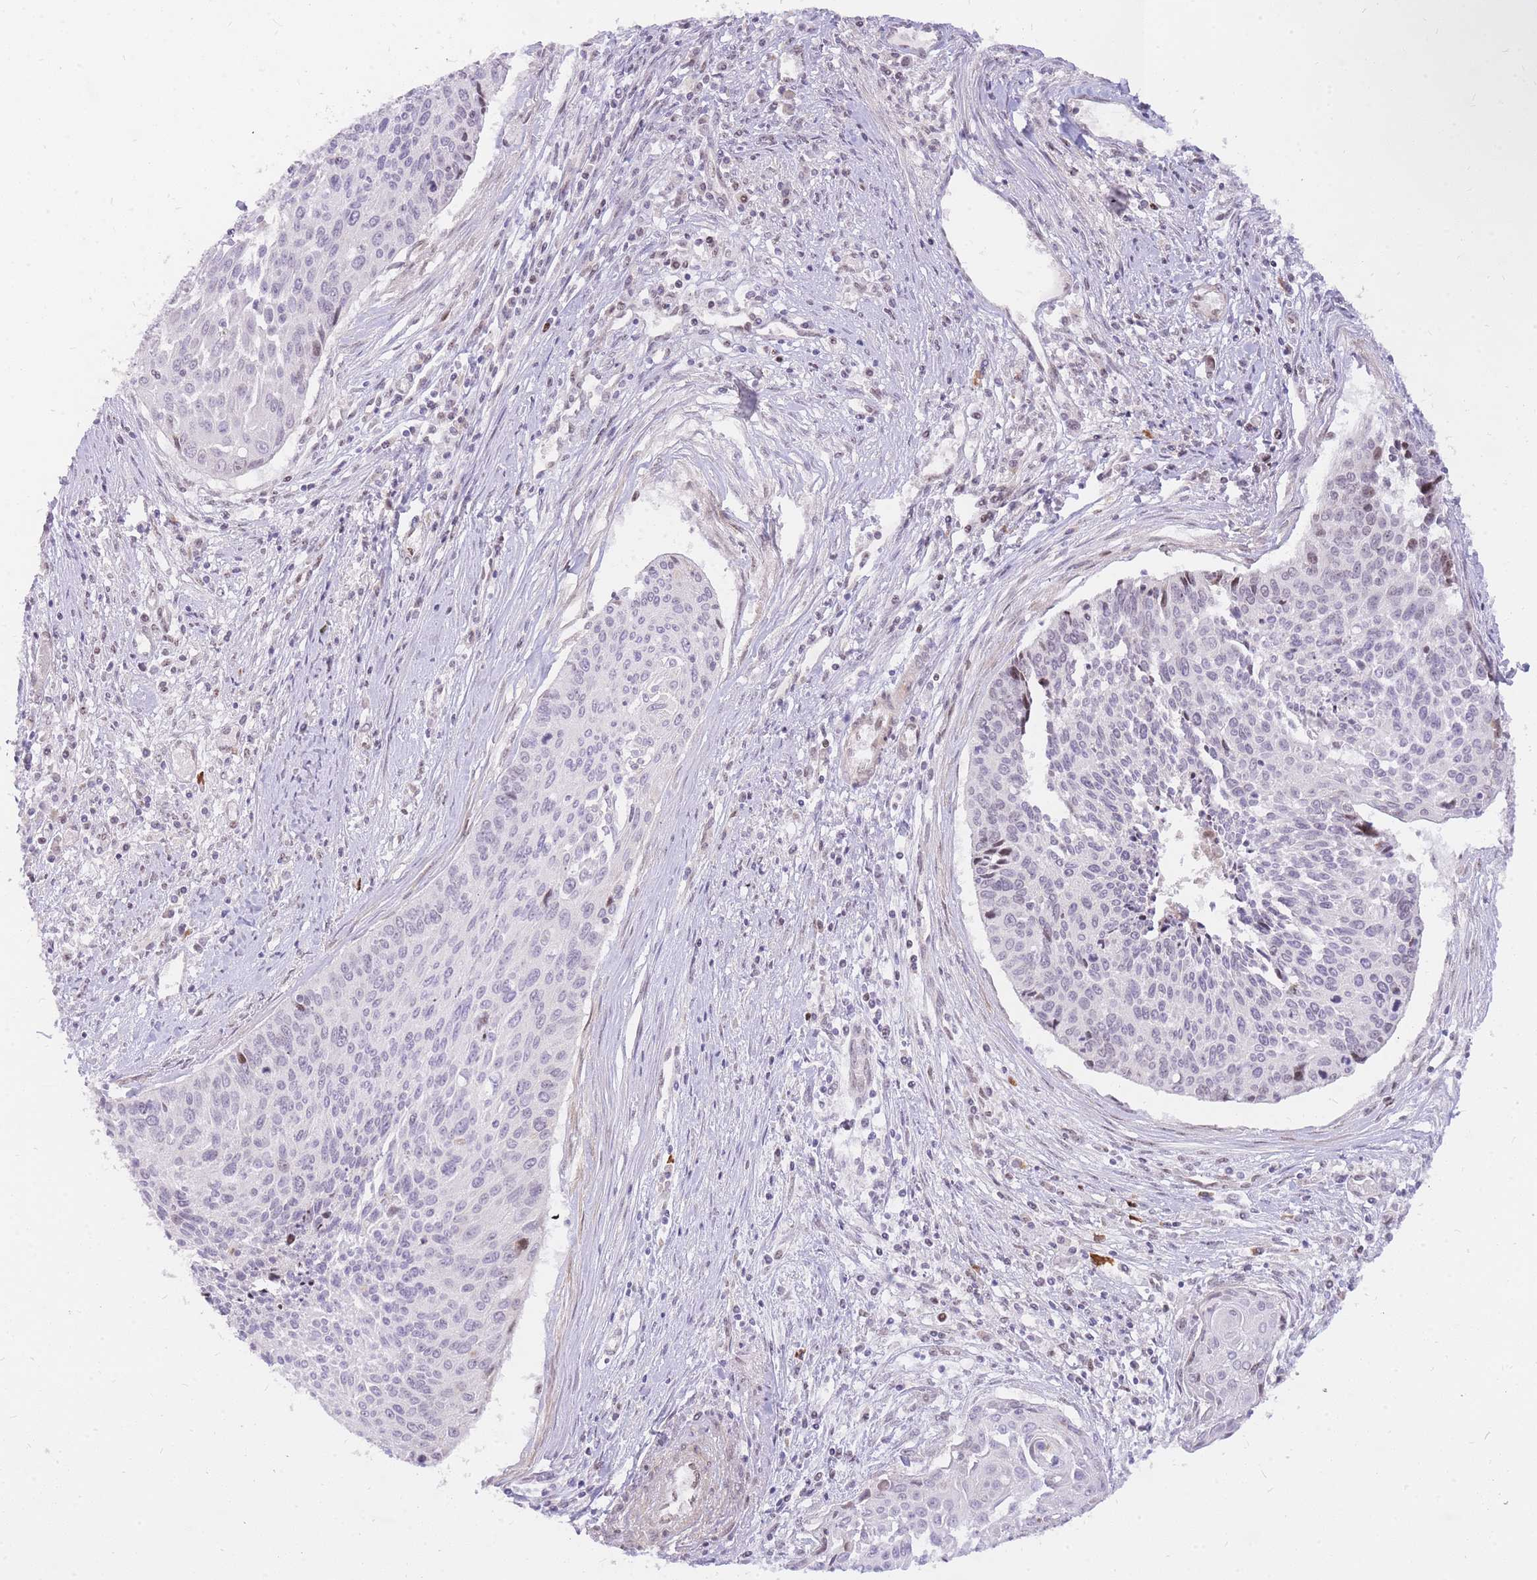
{"staining": {"intensity": "negative", "quantity": "none", "location": "none"}, "tissue": "cervical cancer", "cell_type": "Tumor cells", "image_type": "cancer", "snomed": [{"axis": "morphology", "description": "Squamous cell carcinoma, NOS"}, {"axis": "topography", "description": "Cervix"}], "caption": "Immunohistochemical staining of human cervical cancer exhibits no significant positivity in tumor cells. (Brightfield microscopy of DAB IHC at high magnification).", "gene": "TLE2", "patient": {"sex": "female", "age": 55}}